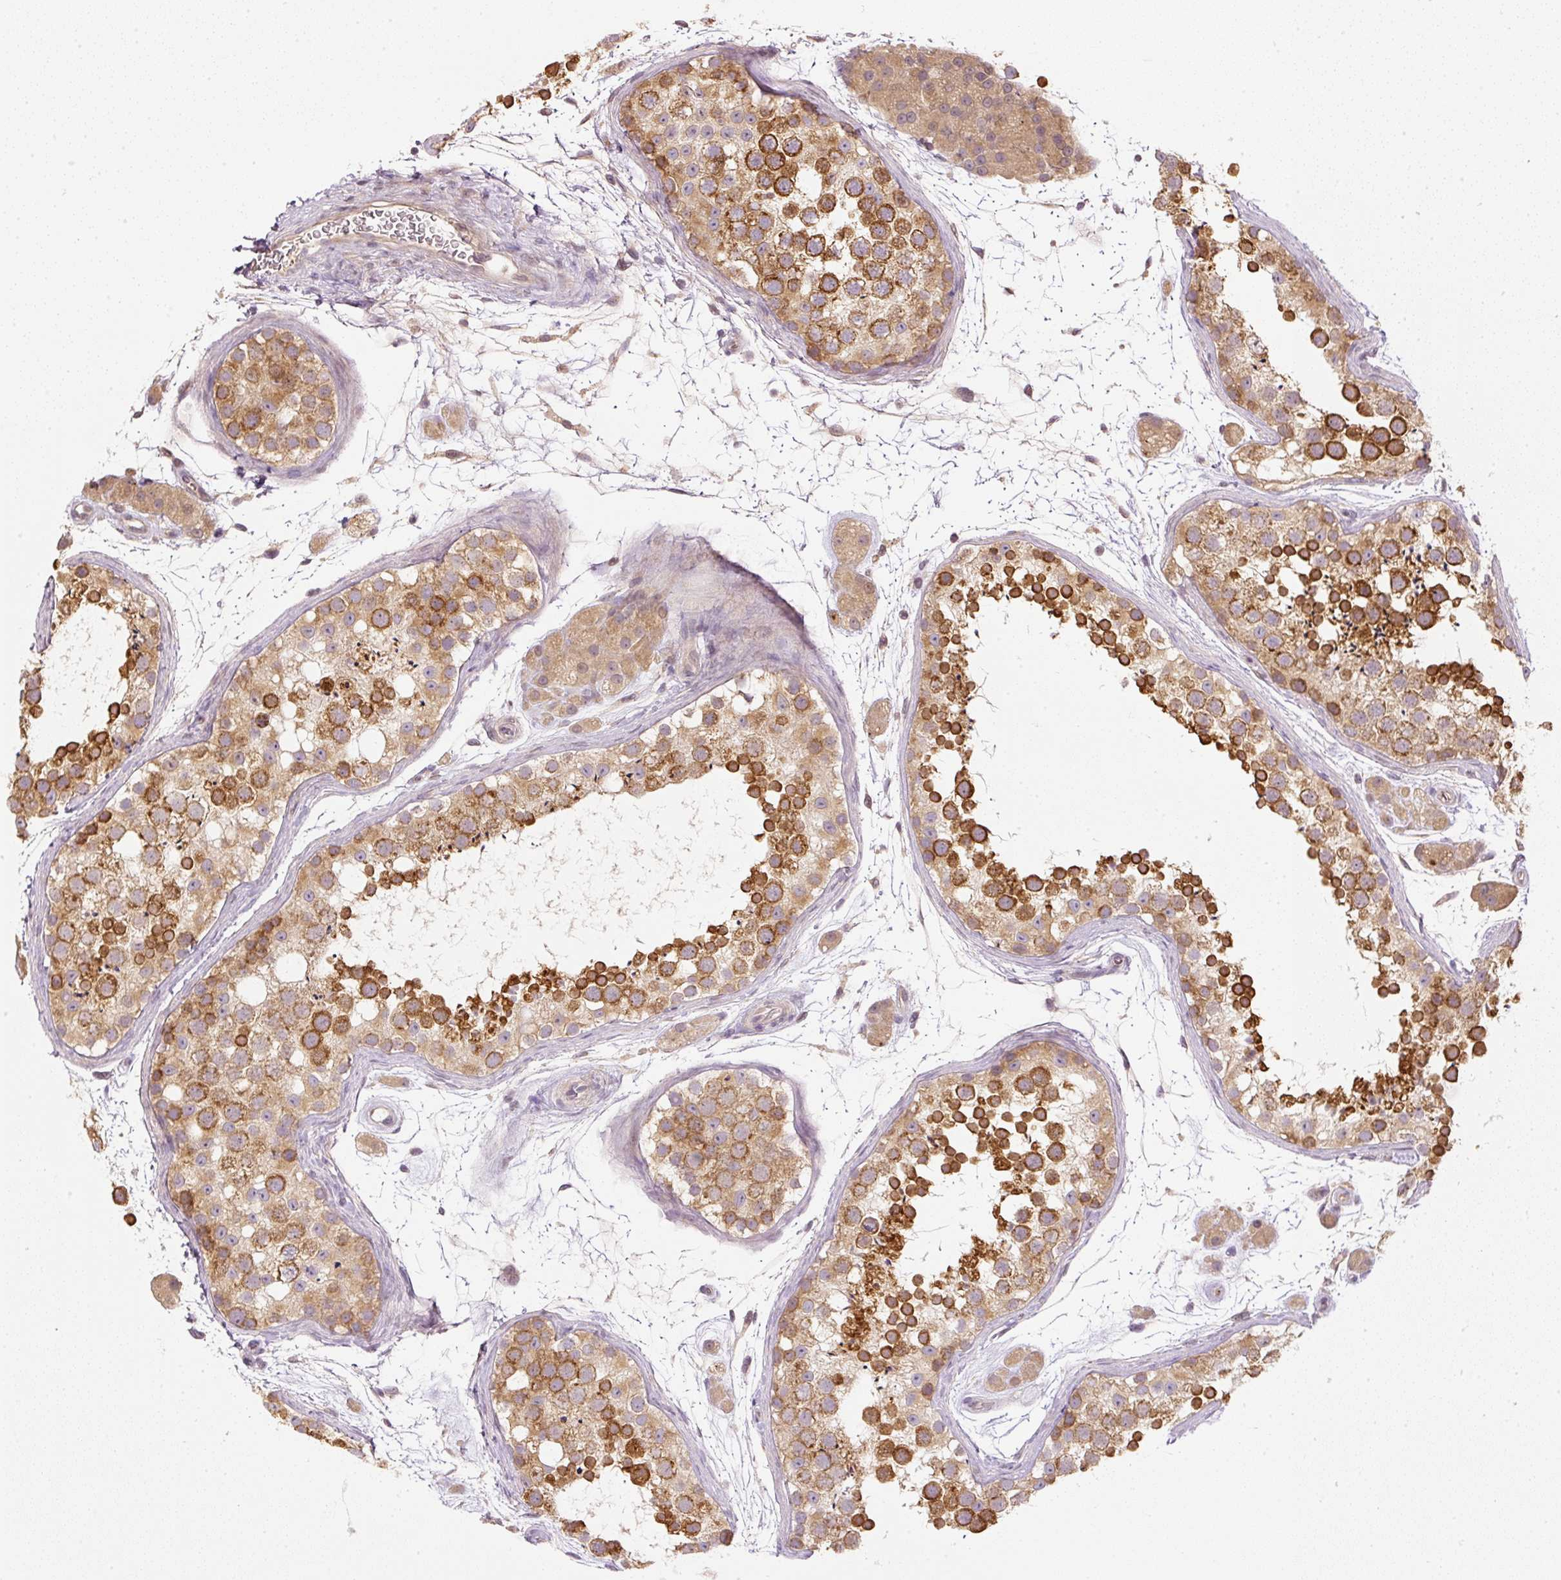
{"staining": {"intensity": "strong", "quantity": "25%-75%", "location": "cytoplasmic/membranous"}, "tissue": "testis", "cell_type": "Cells in seminiferous ducts", "image_type": "normal", "snomed": [{"axis": "morphology", "description": "Normal tissue, NOS"}, {"axis": "topography", "description": "Testis"}], "caption": "Immunohistochemical staining of benign human testis exhibits high levels of strong cytoplasmic/membranous expression in about 25%-75% of cells in seminiferous ducts. The protein is shown in brown color, while the nuclei are stained blue.", "gene": "CTTNBP2", "patient": {"sex": "male", "age": 41}}